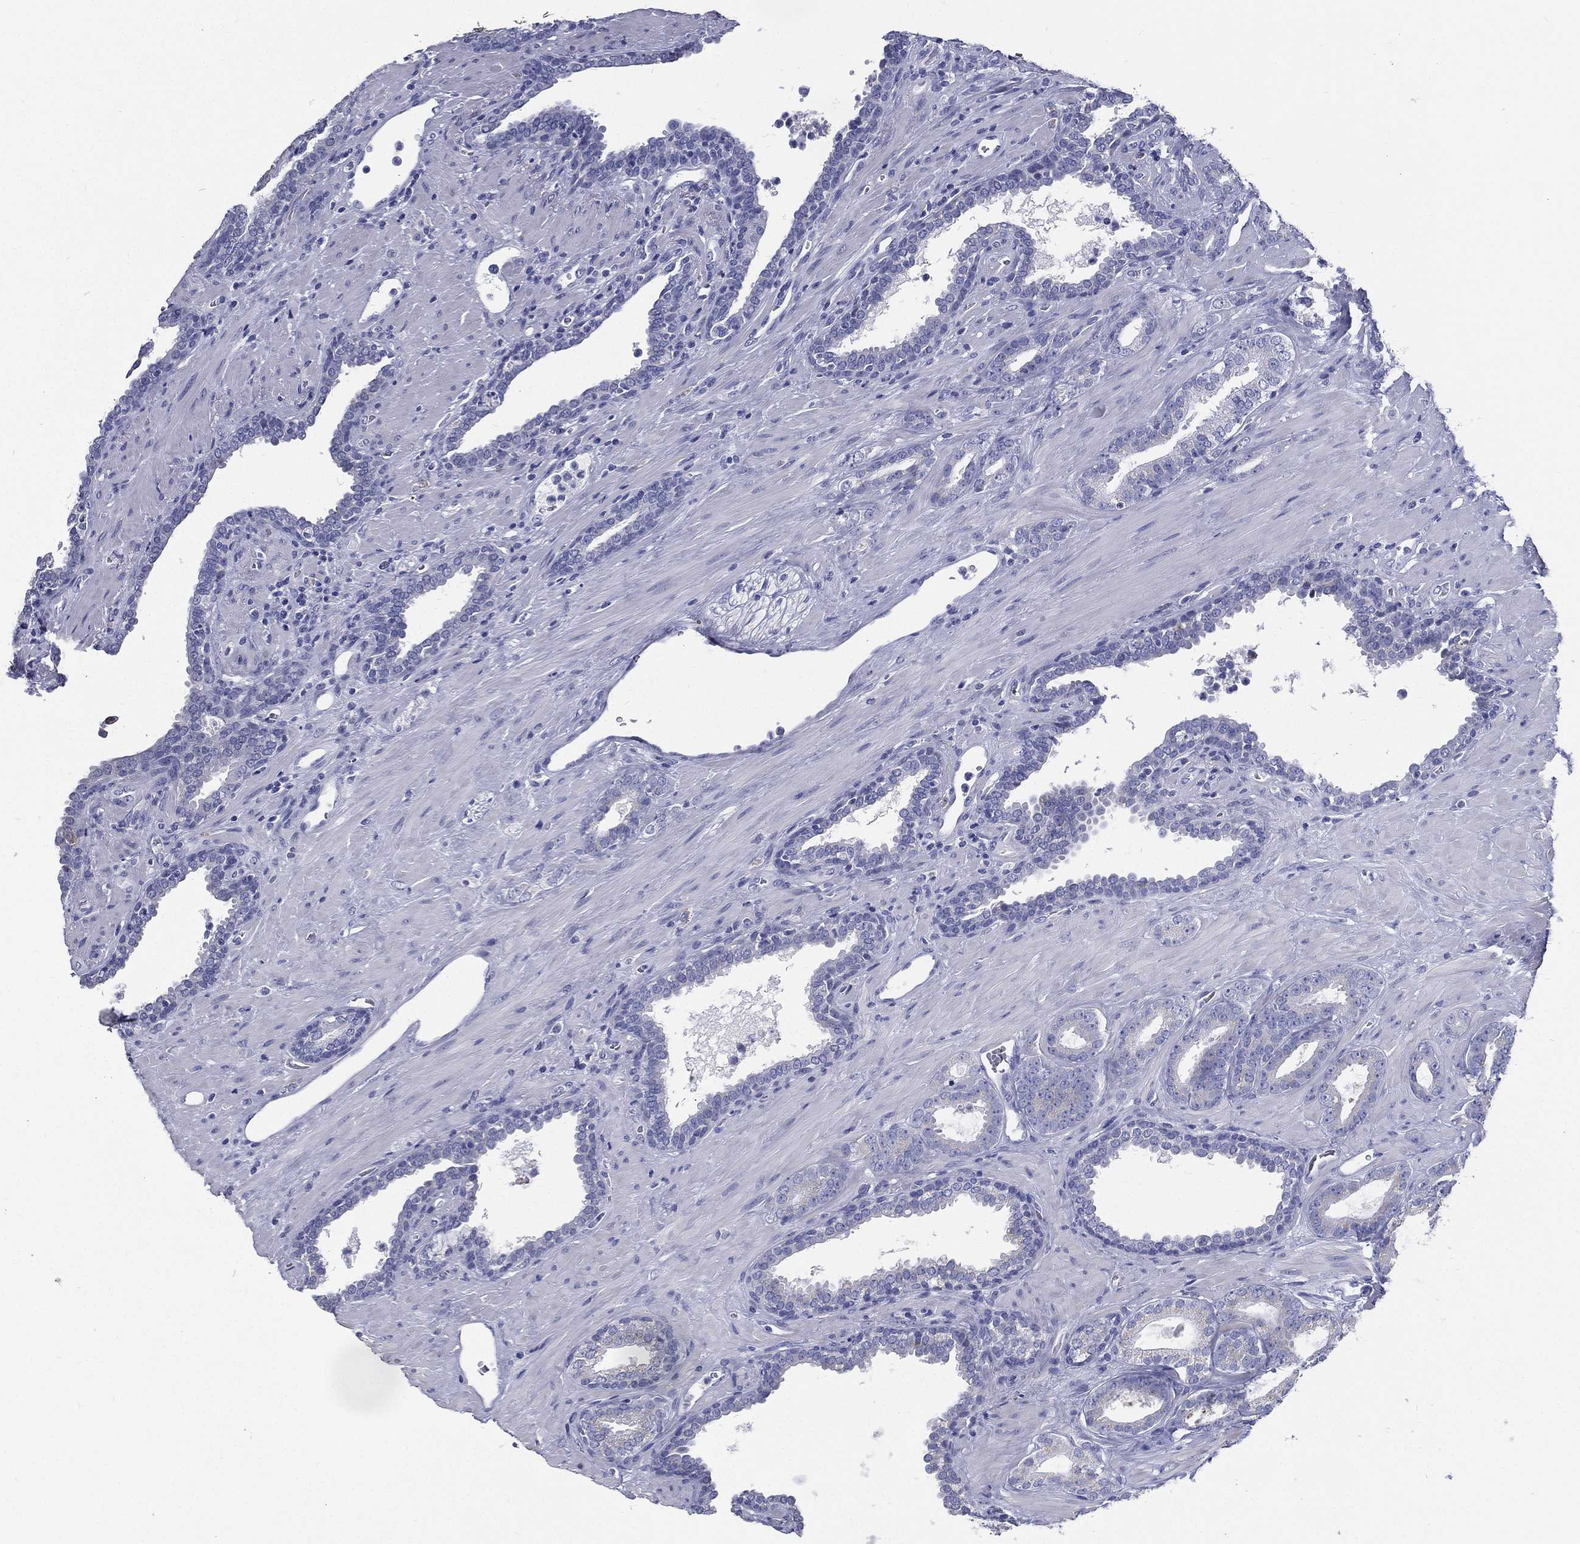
{"staining": {"intensity": "negative", "quantity": "none", "location": "none"}, "tissue": "prostate cancer", "cell_type": "Tumor cells", "image_type": "cancer", "snomed": [{"axis": "morphology", "description": "Adenocarcinoma, Low grade"}, {"axis": "topography", "description": "Prostate"}], "caption": "Micrograph shows no significant protein positivity in tumor cells of prostate low-grade adenocarcinoma. The staining is performed using DAB (3,3'-diaminobenzidine) brown chromogen with nuclei counter-stained in using hematoxylin.", "gene": "RSPH4A", "patient": {"sex": "male", "age": 61}}